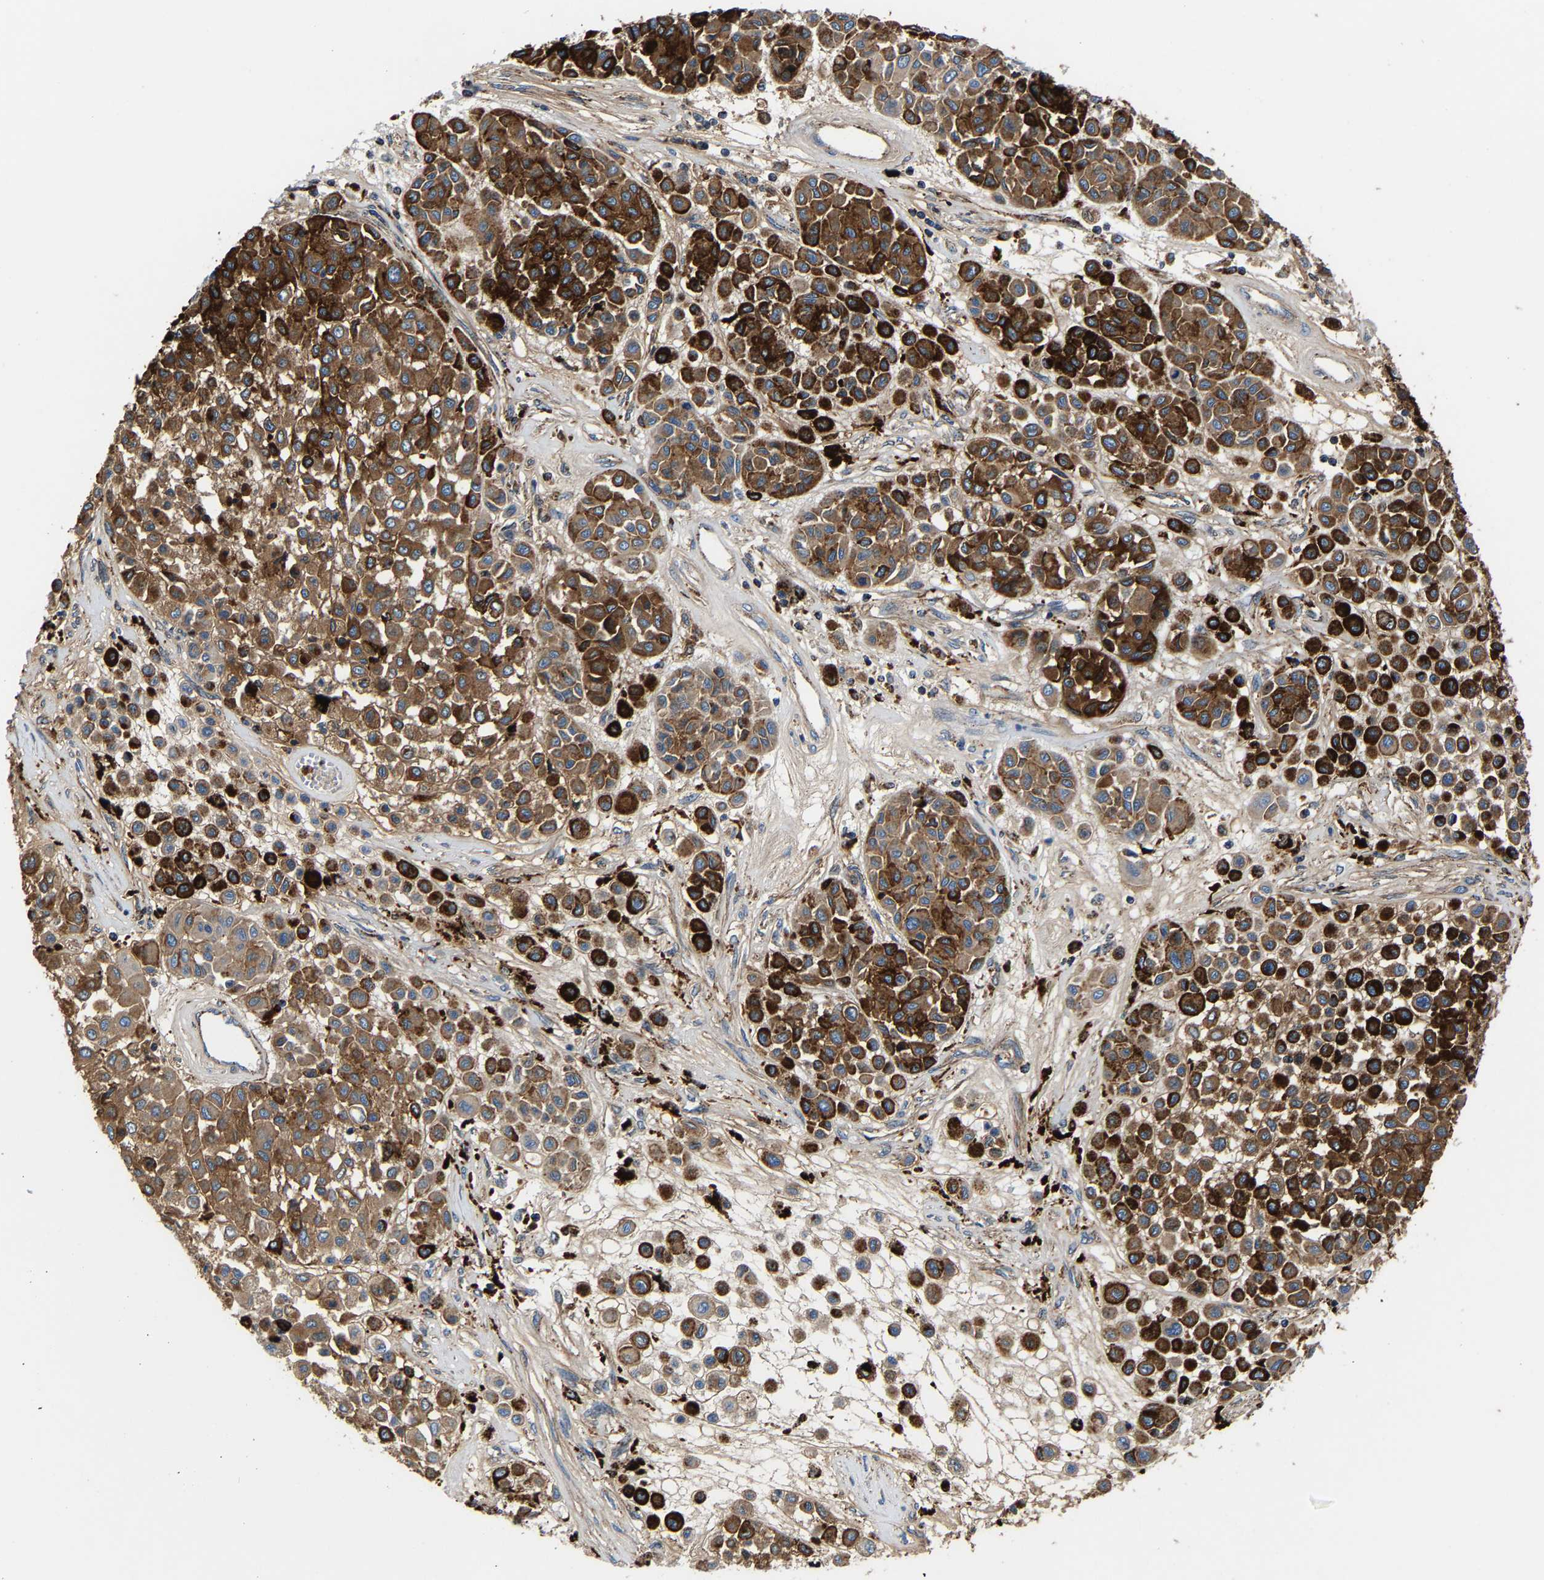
{"staining": {"intensity": "strong", "quantity": ">75%", "location": "cytoplasmic/membranous"}, "tissue": "melanoma", "cell_type": "Tumor cells", "image_type": "cancer", "snomed": [{"axis": "morphology", "description": "Malignant melanoma, Metastatic site"}, {"axis": "topography", "description": "Soft tissue"}], "caption": "A high-resolution photomicrograph shows IHC staining of melanoma, which displays strong cytoplasmic/membranous positivity in about >75% of tumor cells.", "gene": "DPP7", "patient": {"sex": "male", "age": 41}}